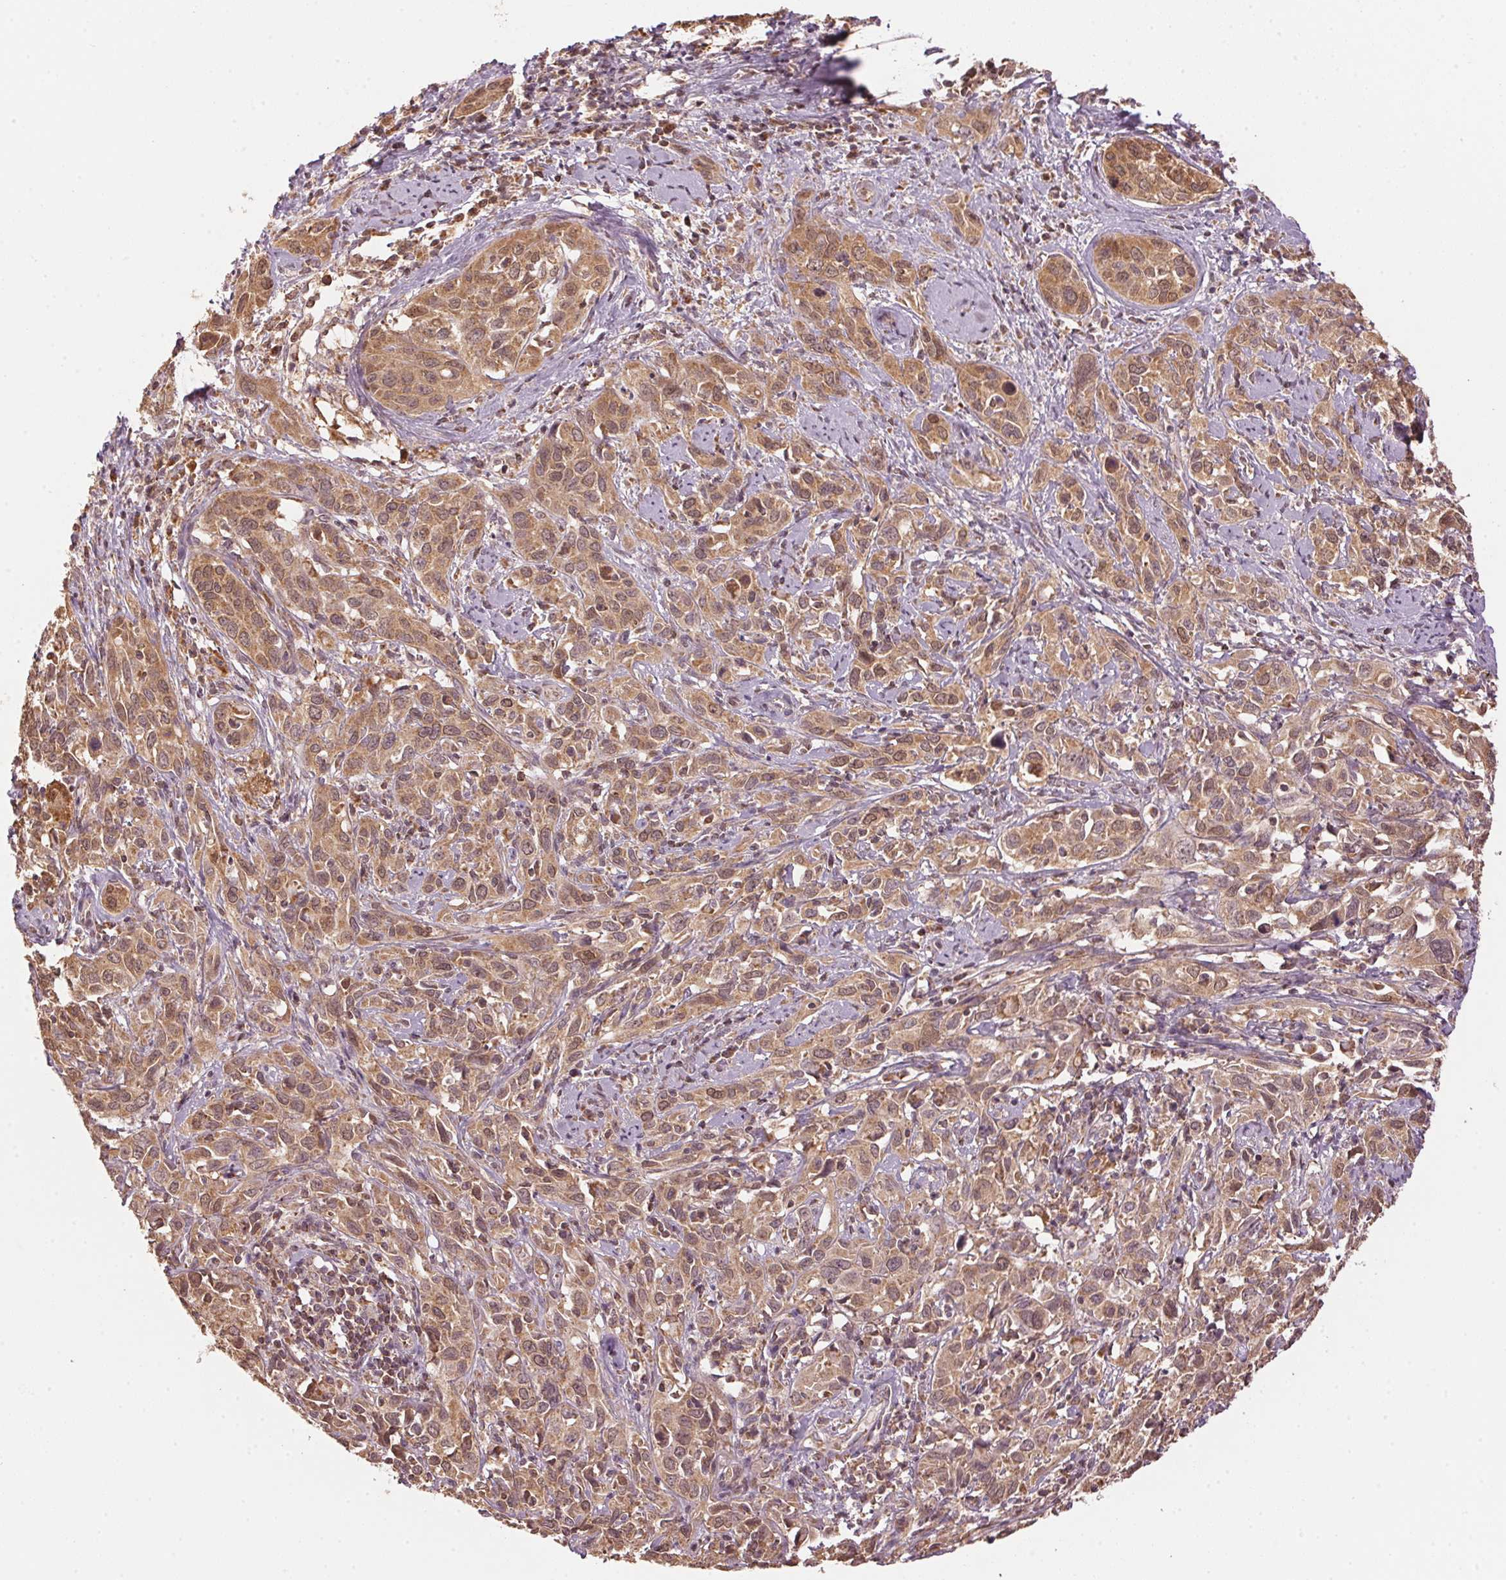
{"staining": {"intensity": "moderate", "quantity": ">75%", "location": "cytoplasmic/membranous"}, "tissue": "cervical cancer", "cell_type": "Tumor cells", "image_type": "cancer", "snomed": [{"axis": "morphology", "description": "Normal tissue, NOS"}, {"axis": "morphology", "description": "Squamous cell carcinoma, NOS"}, {"axis": "topography", "description": "Cervix"}], "caption": "Approximately >75% of tumor cells in human squamous cell carcinoma (cervical) show moderate cytoplasmic/membranous protein staining as visualized by brown immunohistochemical staining.", "gene": "ARHGAP6", "patient": {"sex": "female", "age": 51}}